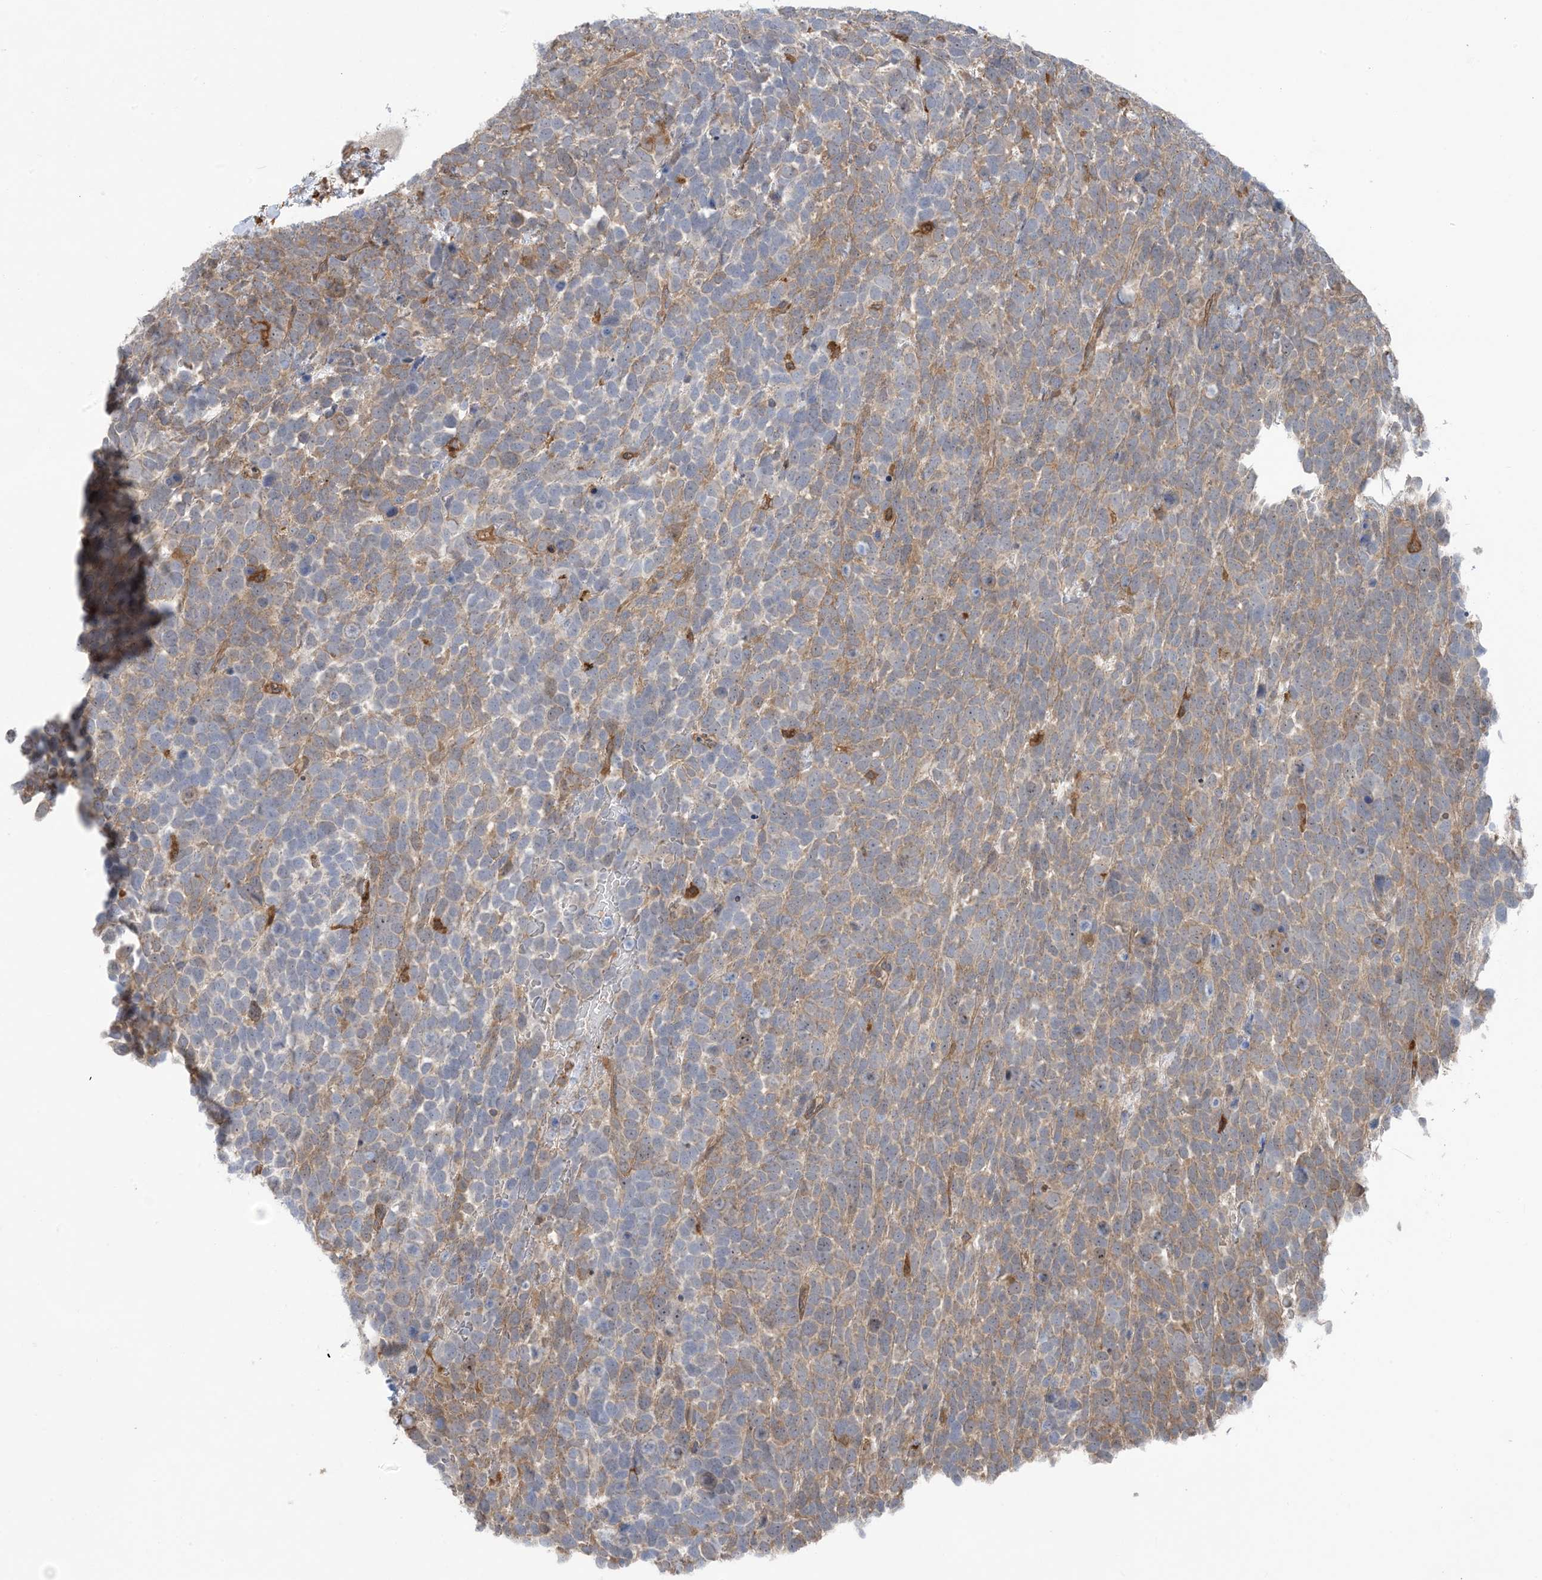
{"staining": {"intensity": "weak", "quantity": "25%-75%", "location": "cytoplasmic/membranous"}, "tissue": "urothelial cancer", "cell_type": "Tumor cells", "image_type": "cancer", "snomed": [{"axis": "morphology", "description": "Urothelial carcinoma, High grade"}, {"axis": "topography", "description": "Urinary bladder"}], "caption": "Urothelial cancer was stained to show a protein in brown. There is low levels of weak cytoplasmic/membranous positivity in approximately 25%-75% of tumor cells. The staining is performed using DAB brown chromogen to label protein expression. The nuclei are counter-stained blue using hematoxylin.", "gene": "HS1BP3", "patient": {"sex": "female", "age": 82}}